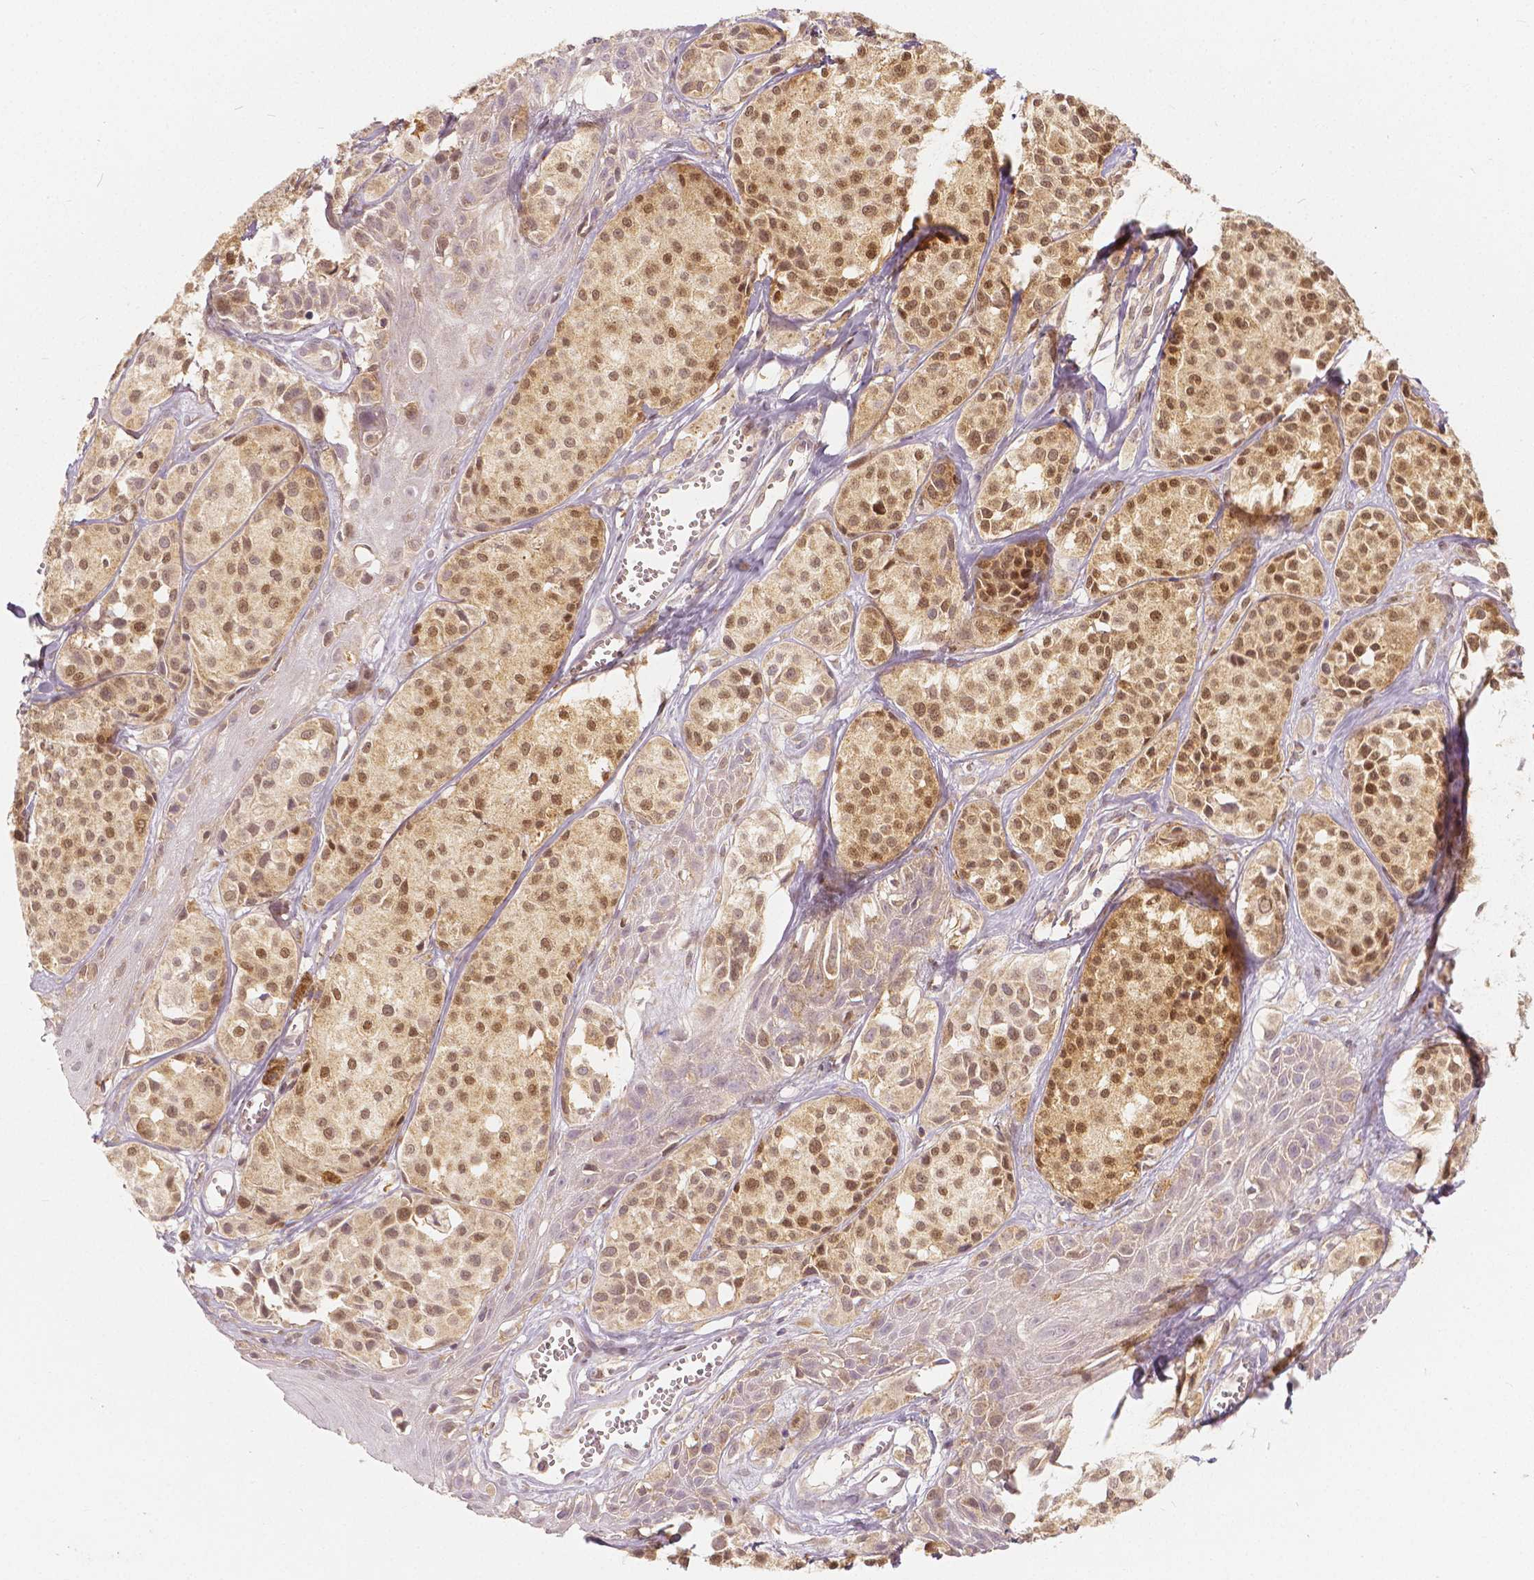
{"staining": {"intensity": "moderate", "quantity": ">75%", "location": "cytoplasmic/membranous,nuclear"}, "tissue": "melanoma", "cell_type": "Tumor cells", "image_type": "cancer", "snomed": [{"axis": "morphology", "description": "Malignant melanoma, NOS"}, {"axis": "topography", "description": "Skin"}], "caption": "Malignant melanoma stained with IHC exhibits moderate cytoplasmic/membranous and nuclear positivity in approximately >75% of tumor cells.", "gene": "NAPRT", "patient": {"sex": "male", "age": 77}}